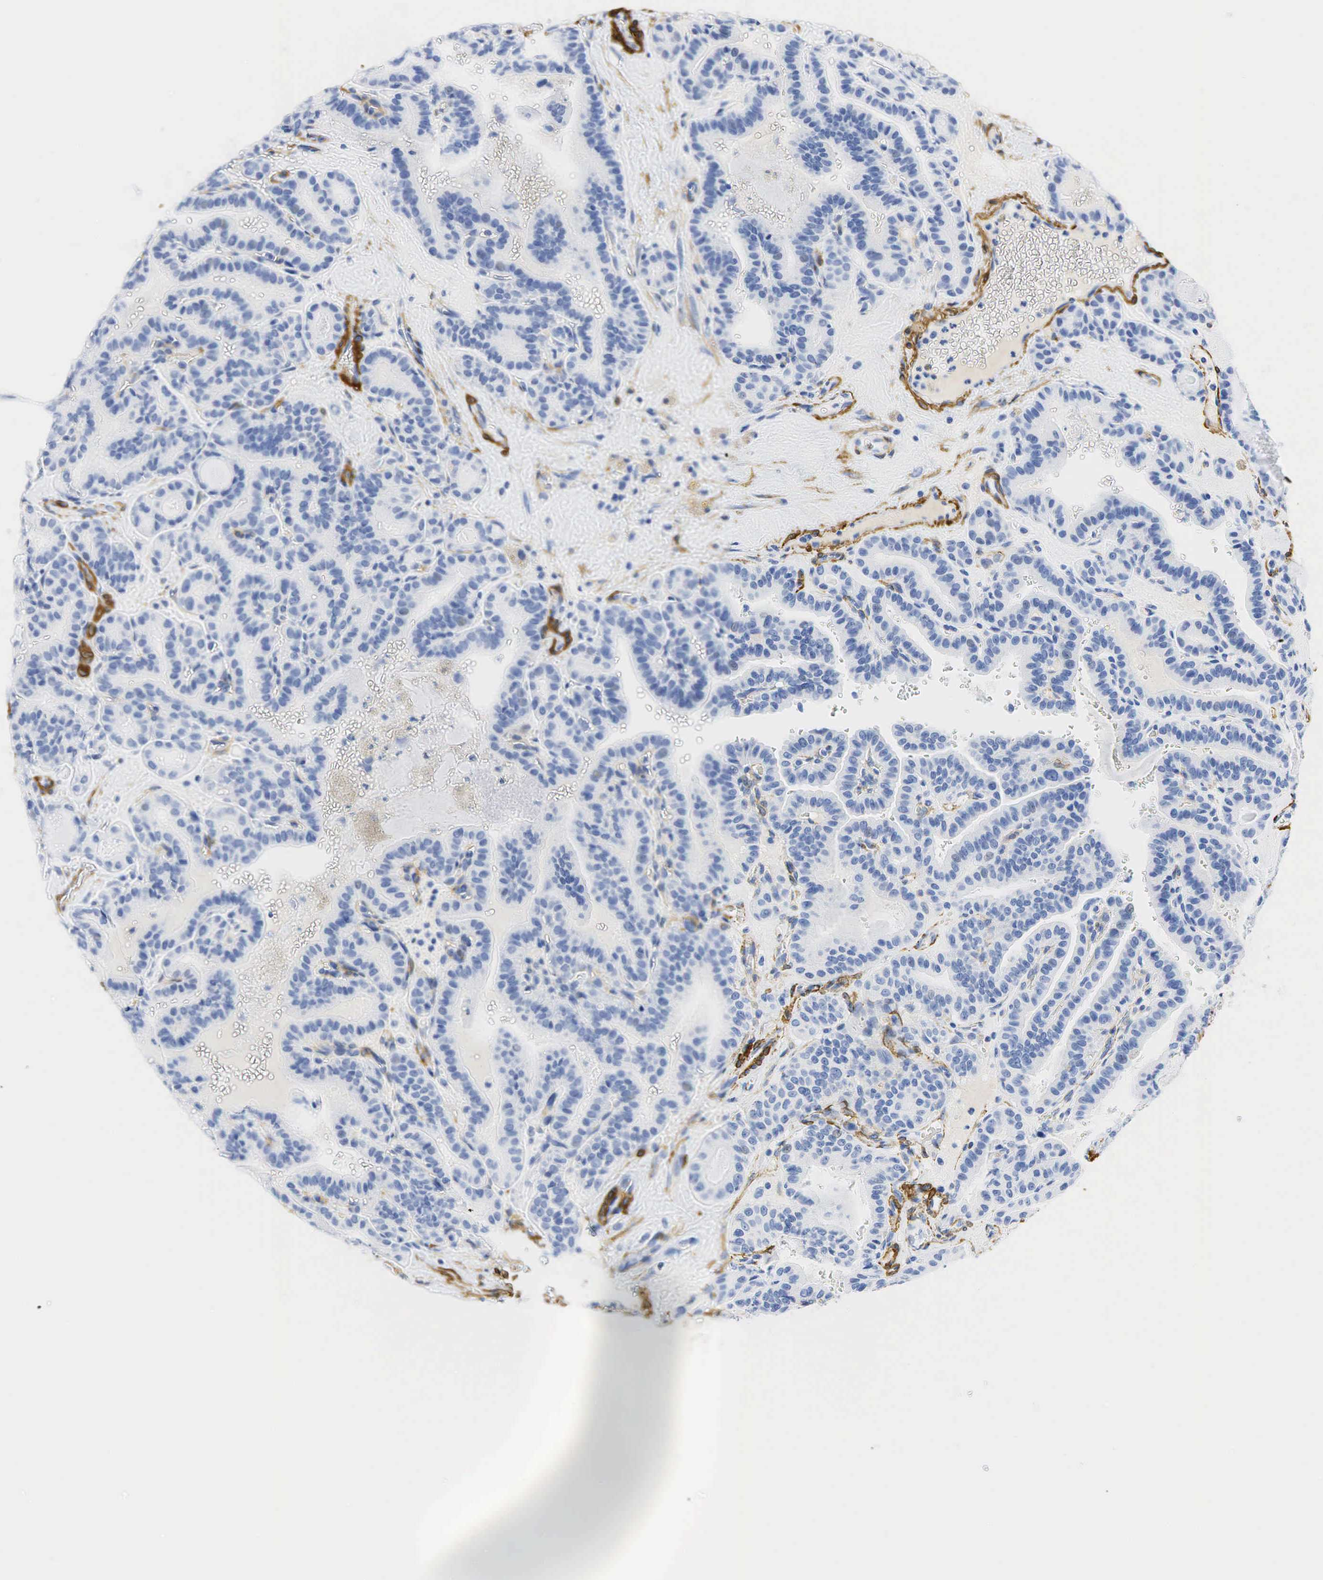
{"staining": {"intensity": "negative", "quantity": "none", "location": "none"}, "tissue": "thyroid cancer", "cell_type": "Tumor cells", "image_type": "cancer", "snomed": [{"axis": "morphology", "description": "Papillary adenocarcinoma, NOS"}, {"axis": "topography", "description": "Thyroid gland"}], "caption": "An immunohistochemistry photomicrograph of thyroid cancer is shown. There is no staining in tumor cells of thyroid cancer. (DAB (3,3'-diaminobenzidine) immunohistochemistry (IHC), high magnification).", "gene": "ACTA1", "patient": {"sex": "male", "age": 87}}